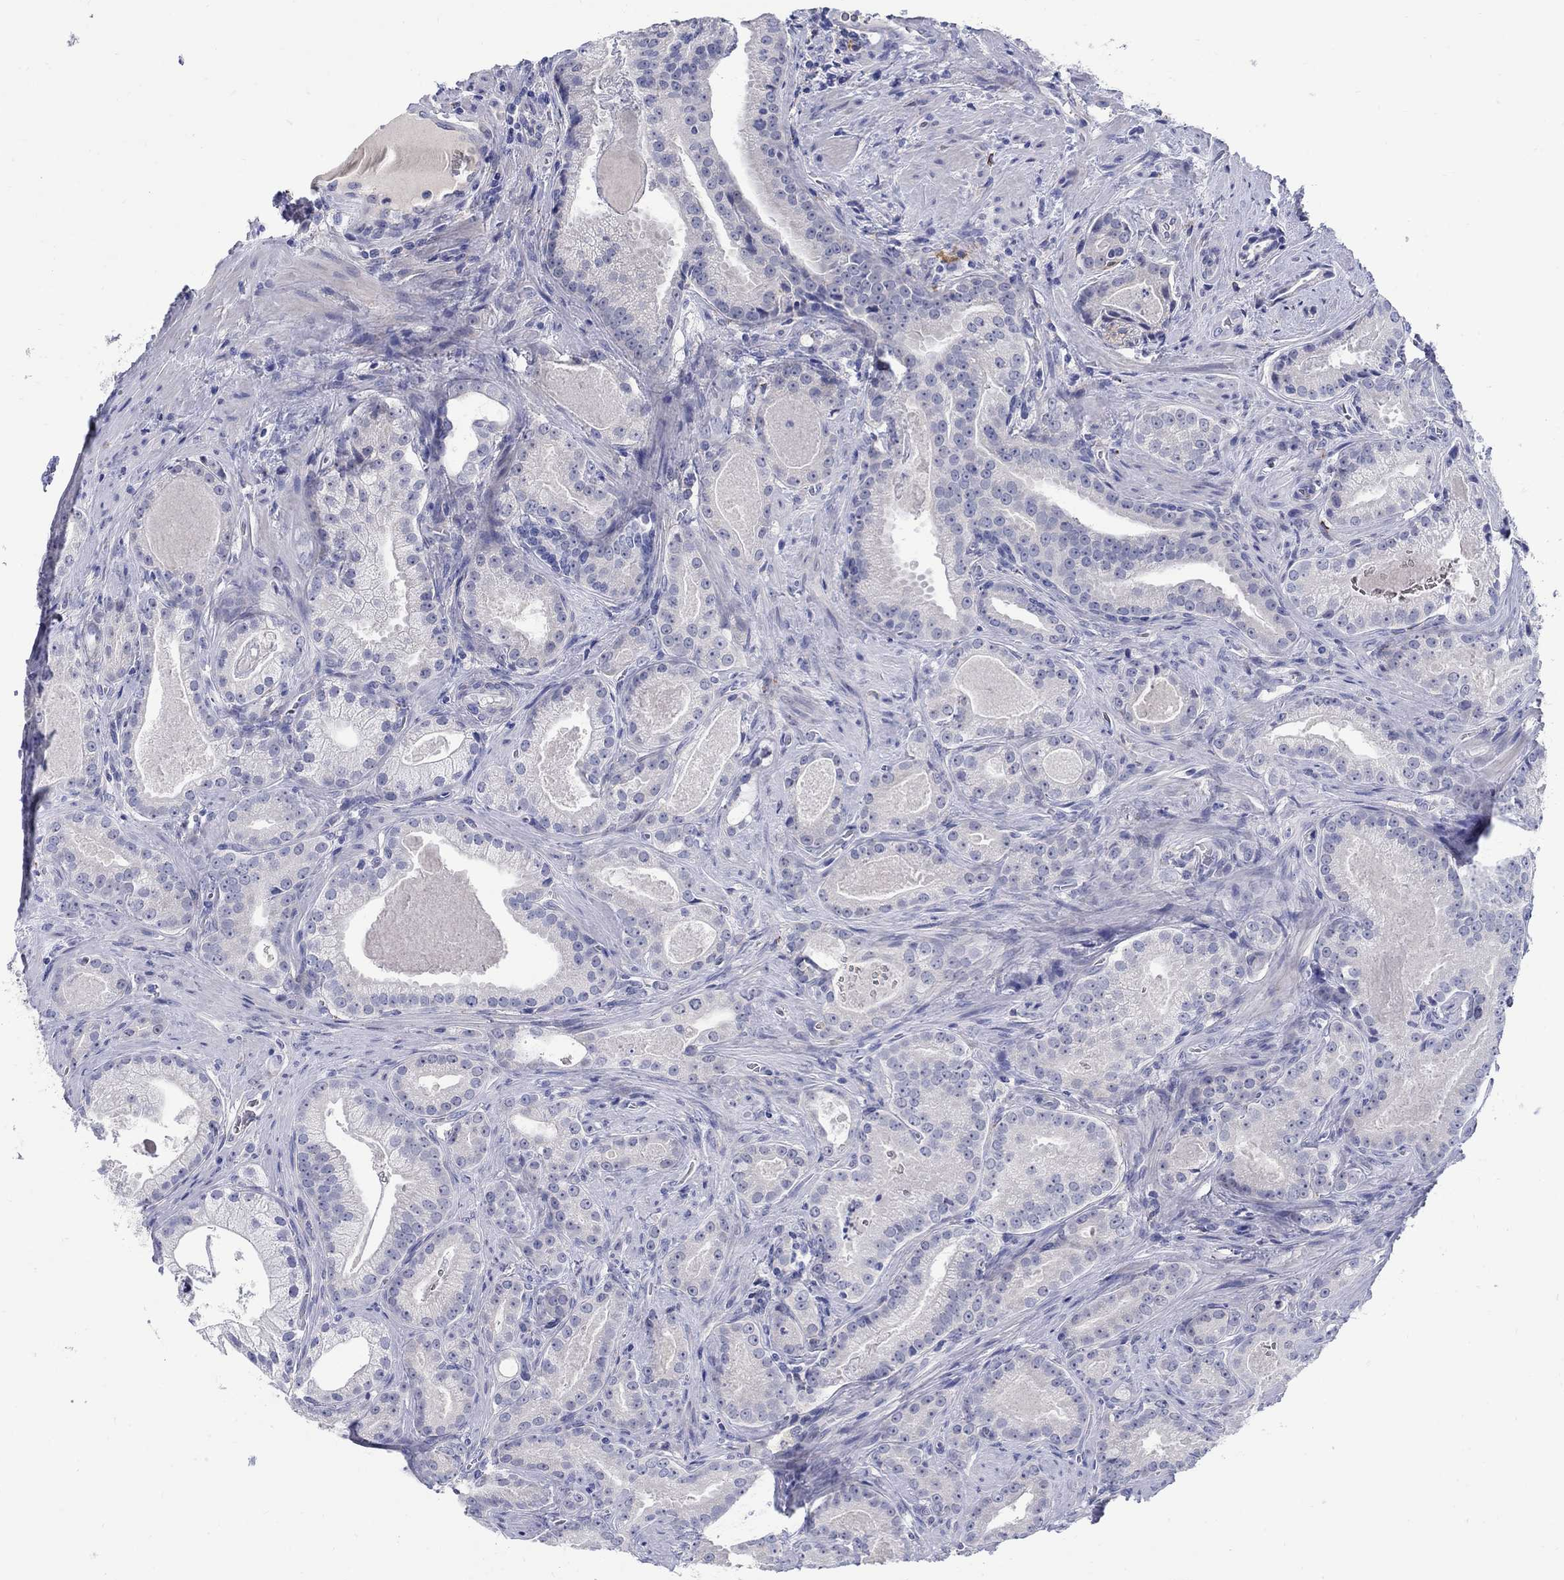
{"staining": {"intensity": "negative", "quantity": "none", "location": "none"}, "tissue": "prostate cancer", "cell_type": "Tumor cells", "image_type": "cancer", "snomed": [{"axis": "morphology", "description": "Adenocarcinoma, NOS"}, {"axis": "topography", "description": "Prostate"}], "caption": "Immunohistochemistry (IHC) photomicrograph of neoplastic tissue: prostate adenocarcinoma stained with DAB (3,3'-diaminobenzidine) demonstrates no significant protein staining in tumor cells.", "gene": "REEP2", "patient": {"sex": "male", "age": 61}}